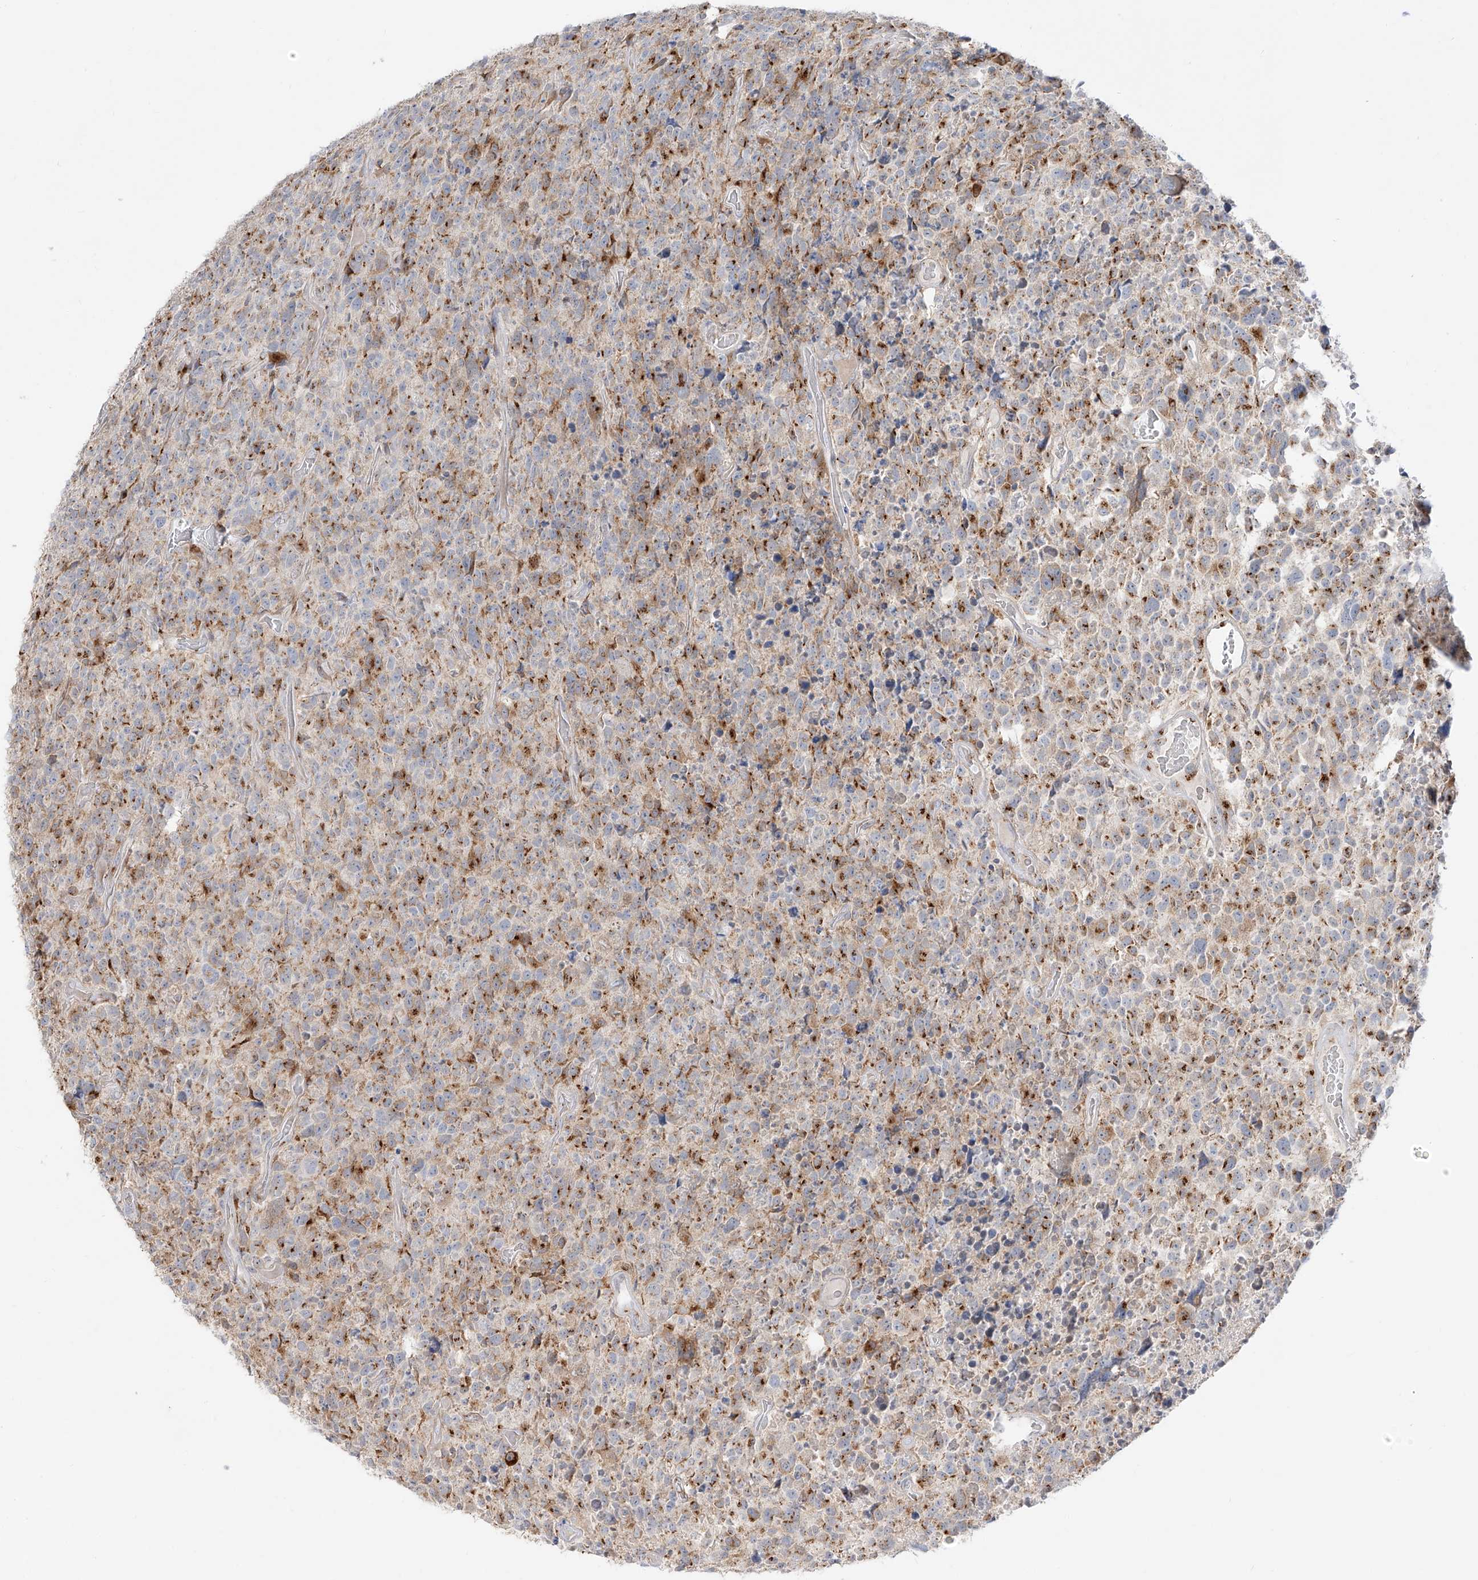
{"staining": {"intensity": "moderate", "quantity": "25%-75%", "location": "cytoplasmic/membranous"}, "tissue": "glioma", "cell_type": "Tumor cells", "image_type": "cancer", "snomed": [{"axis": "morphology", "description": "Glioma, malignant, High grade"}, {"axis": "topography", "description": "Brain"}], "caption": "An image showing moderate cytoplasmic/membranous expression in approximately 25%-75% of tumor cells in glioma, as visualized by brown immunohistochemical staining.", "gene": "BSDC1", "patient": {"sex": "male", "age": 69}}